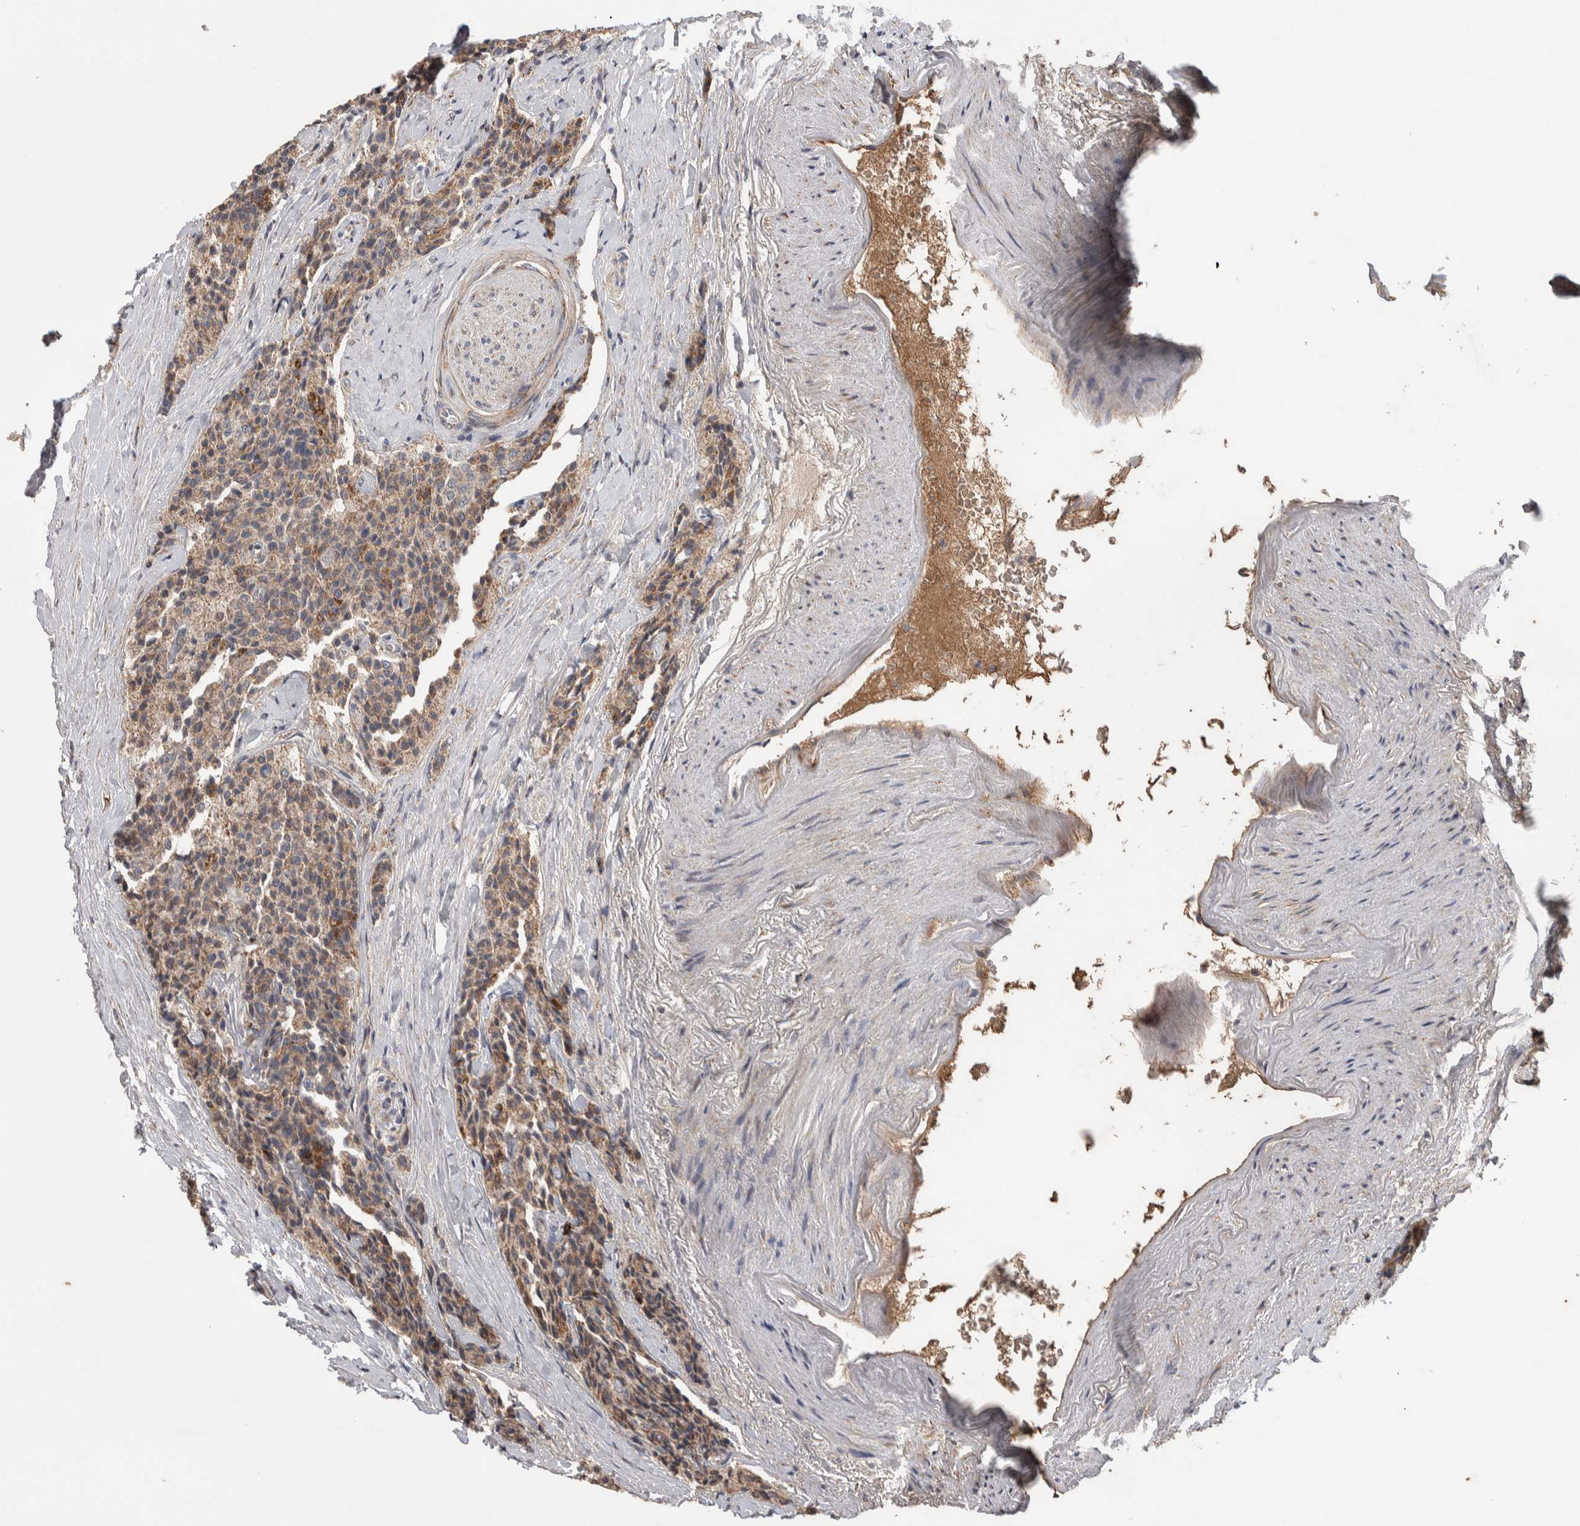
{"staining": {"intensity": "moderate", "quantity": ">75%", "location": "cytoplasmic/membranous"}, "tissue": "carcinoid", "cell_type": "Tumor cells", "image_type": "cancer", "snomed": [{"axis": "morphology", "description": "Carcinoid, malignant, NOS"}, {"axis": "topography", "description": "Colon"}], "caption": "Immunohistochemical staining of carcinoid (malignant) reveals medium levels of moderate cytoplasmic/membranous protein expression in approximately >75% of tumor cells. The staining was performed using DAB (3,3'-diaminobenzidine), with brown indicating positive protein expression. Nuclei are stained blue with hematoxylin.", "gene": "SCO1", "patient": {"sex": "female", "age": 61}}